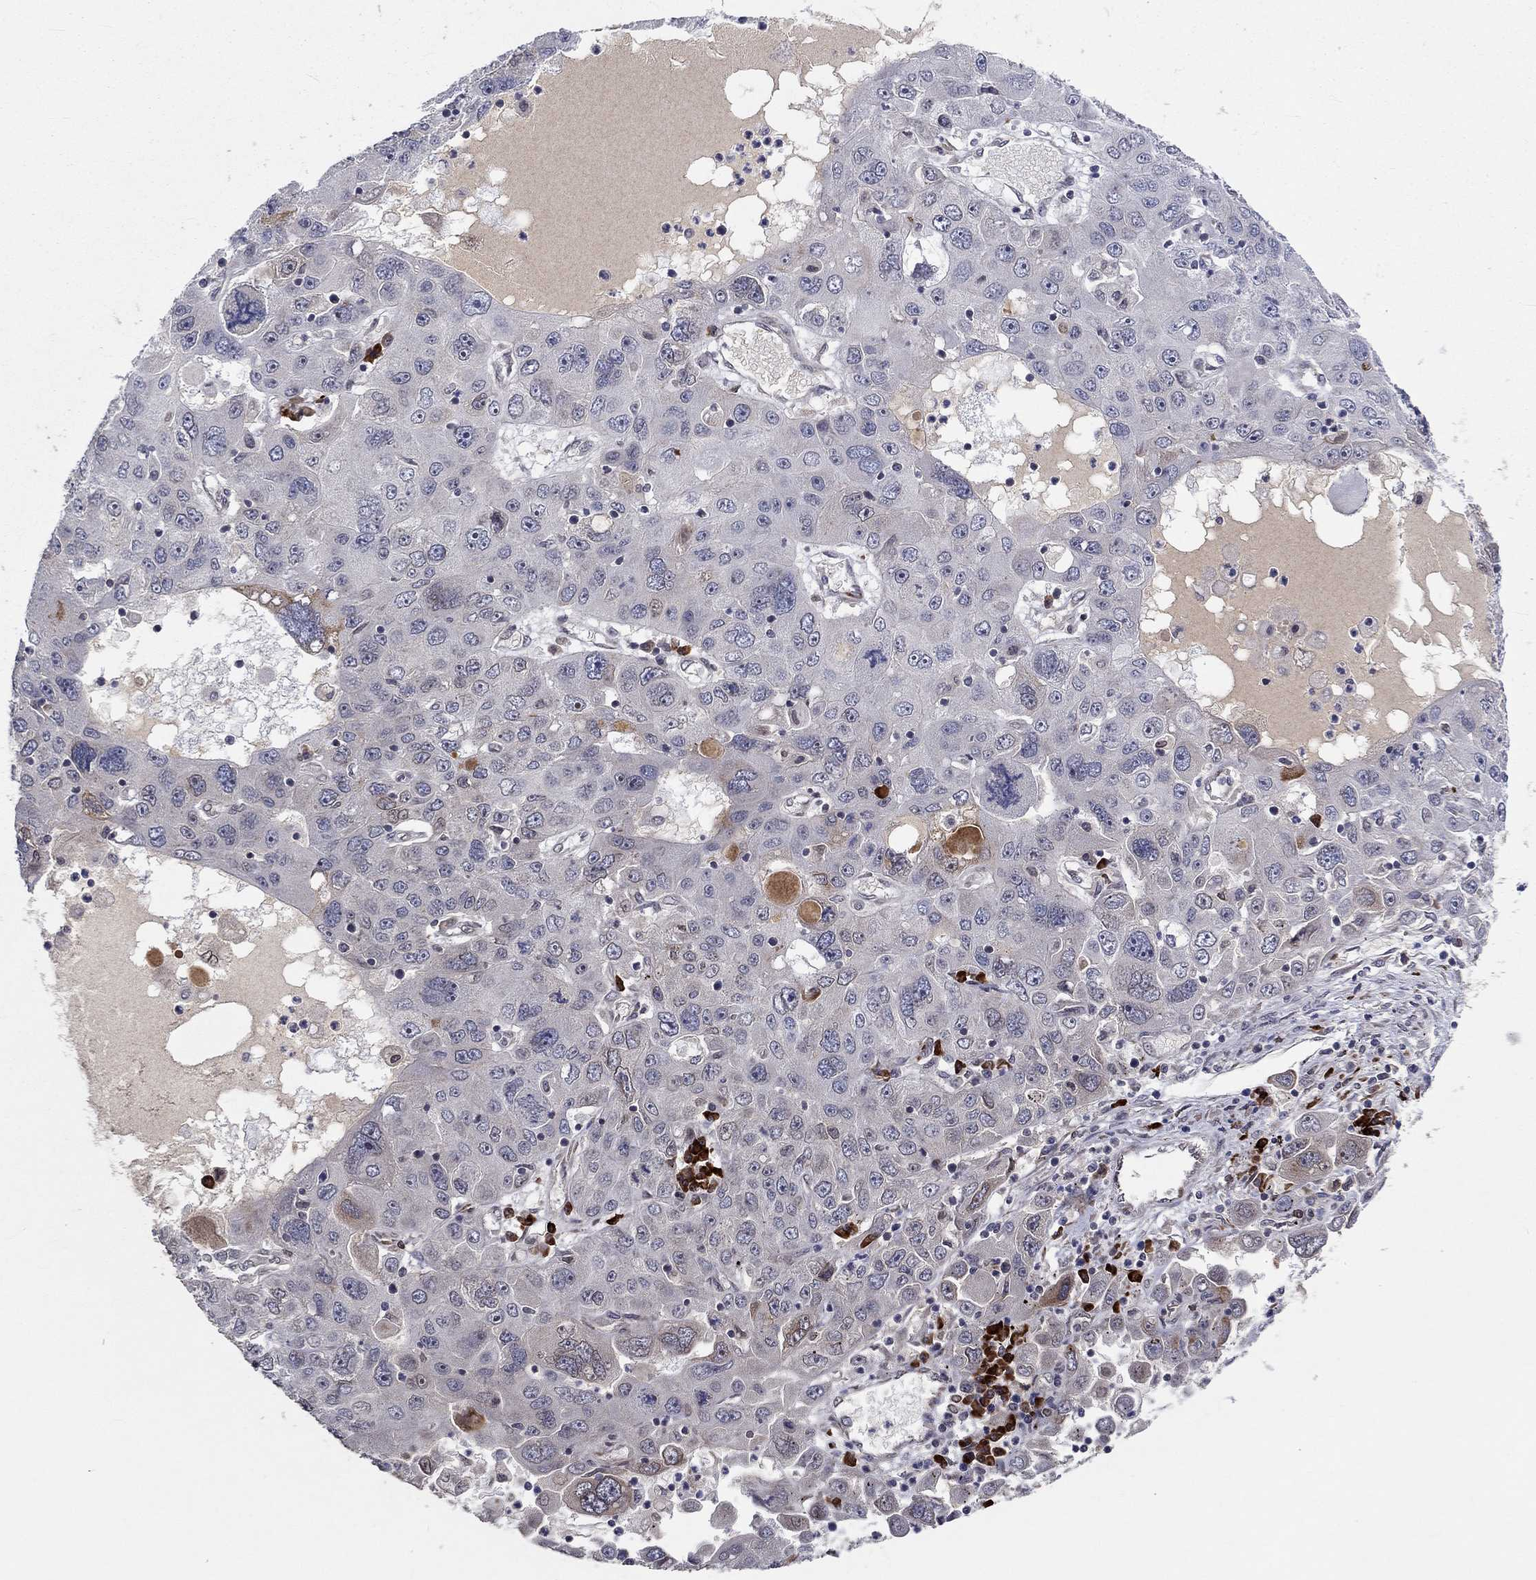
{"staining": {"intensity": "negative", "quantity": "none", "location": "none"}, "tissue": "stomach cancer", "cell_type": "Tumor cells", "image_type": "cancer", "snomed": [{"axis": "morphology", "description": "Adenocarcinoma, NOS"}, {"axis": "topography", "description": "Stomach"}], "caption": "Immunohistochemistry (IHC) of human stomach cancer demonstrates no positivity in tumor cells.", "gene": "CETN3", "patient": {"sex": "male", "age": 56}}